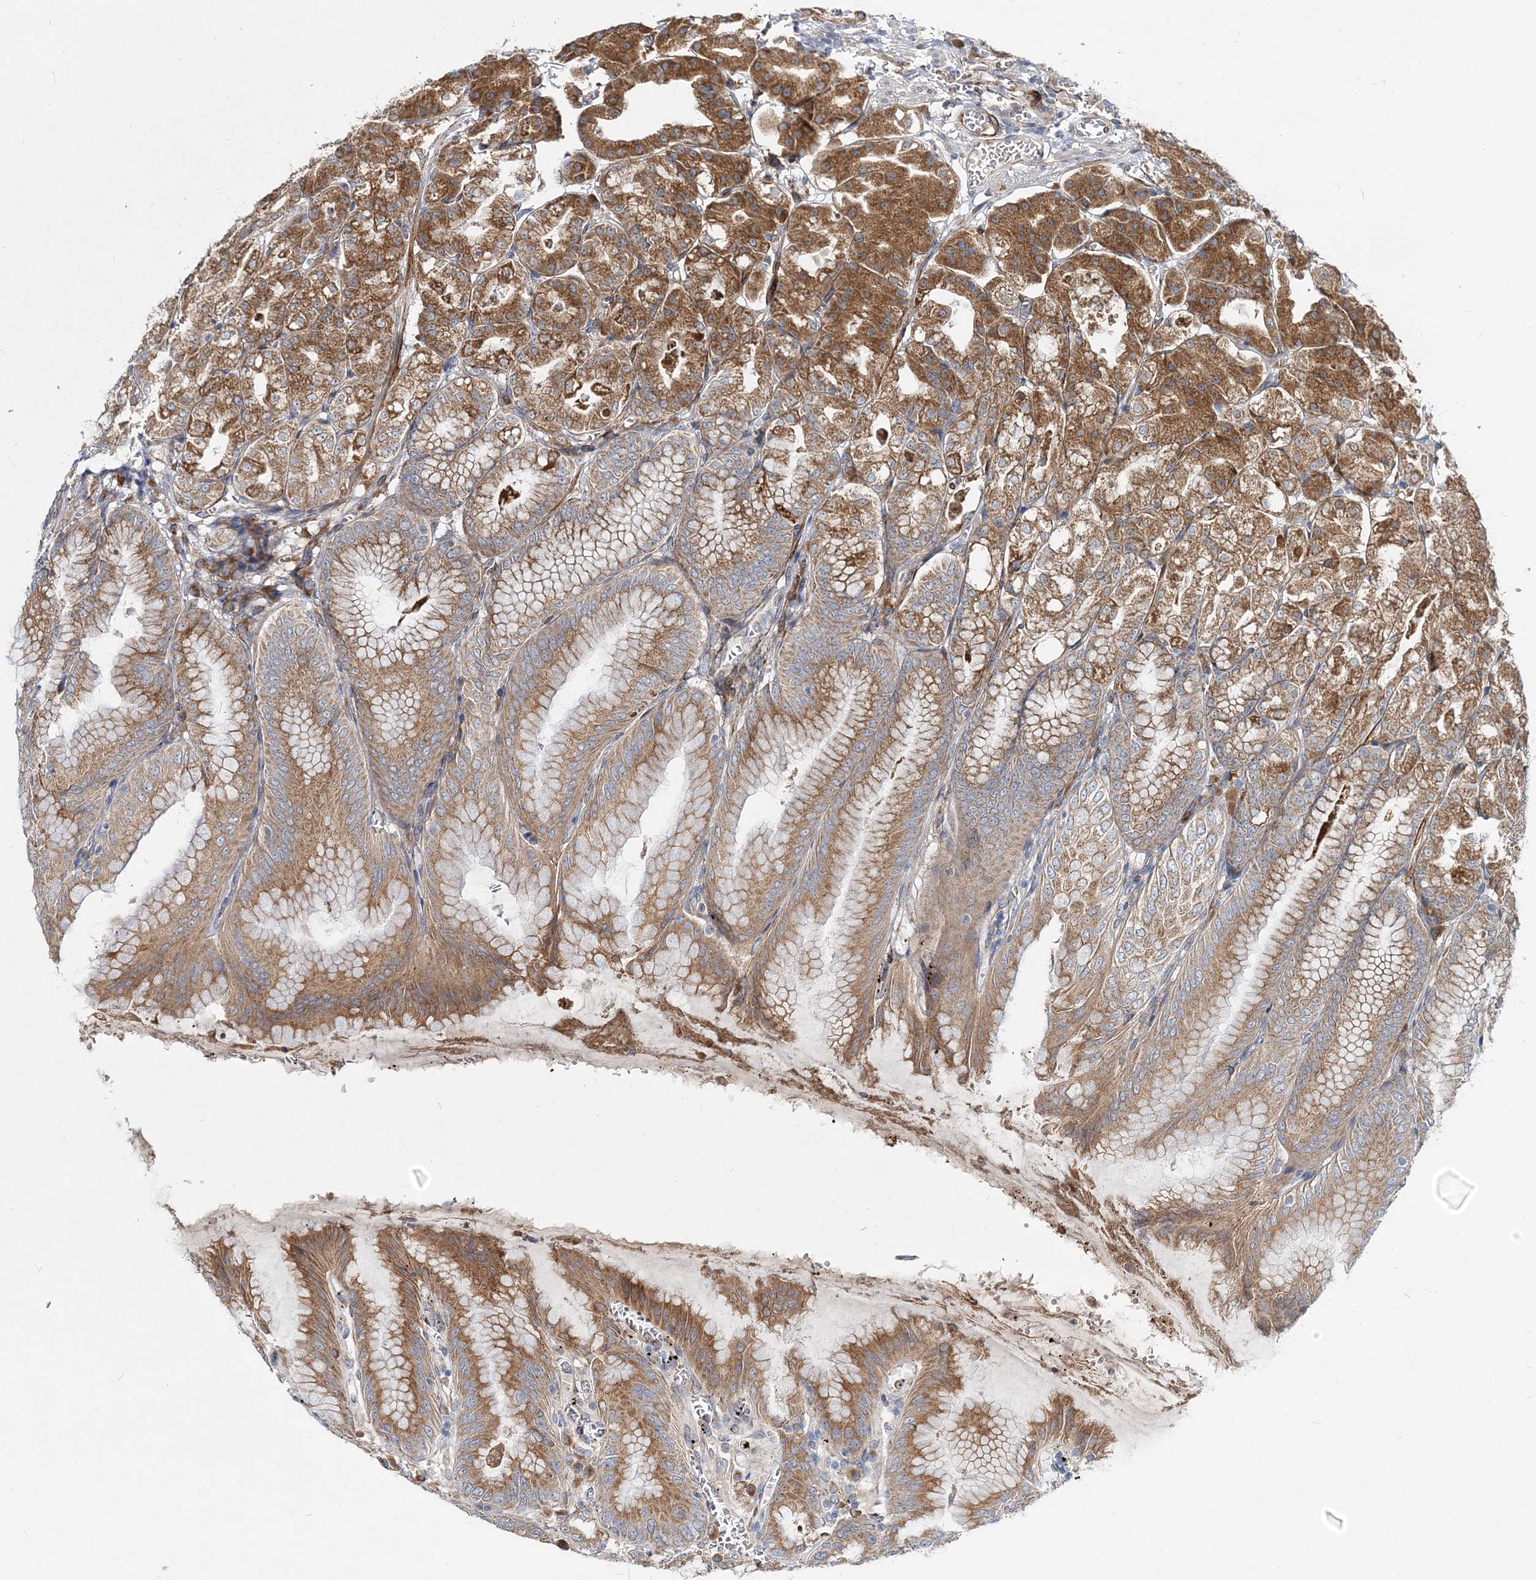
{"staining": {"intensity": "strong", "quantity": ">75%", "location": "cytoplasmic/membranous"}, "tissue": "stomach", "cell_type": "Glandular cells", "image_type": "normal", "snomed": [{"axis": "morphology", "description": "Normal tissue, NOS"}, {"axis": "topography", "description": "Stomach, lower"}], "caption": "Immunohistochemical staining of normal stomach reveals strong cytoplasmic/membranous protein positivity in approximately >75% of glandular cells. (DAB (3,3'-diaminobenzidine) = brown stain, brightfield microscopy at high magnification).", "gene": "NBAS", "patient": {"sex": "male", "age": 71}}